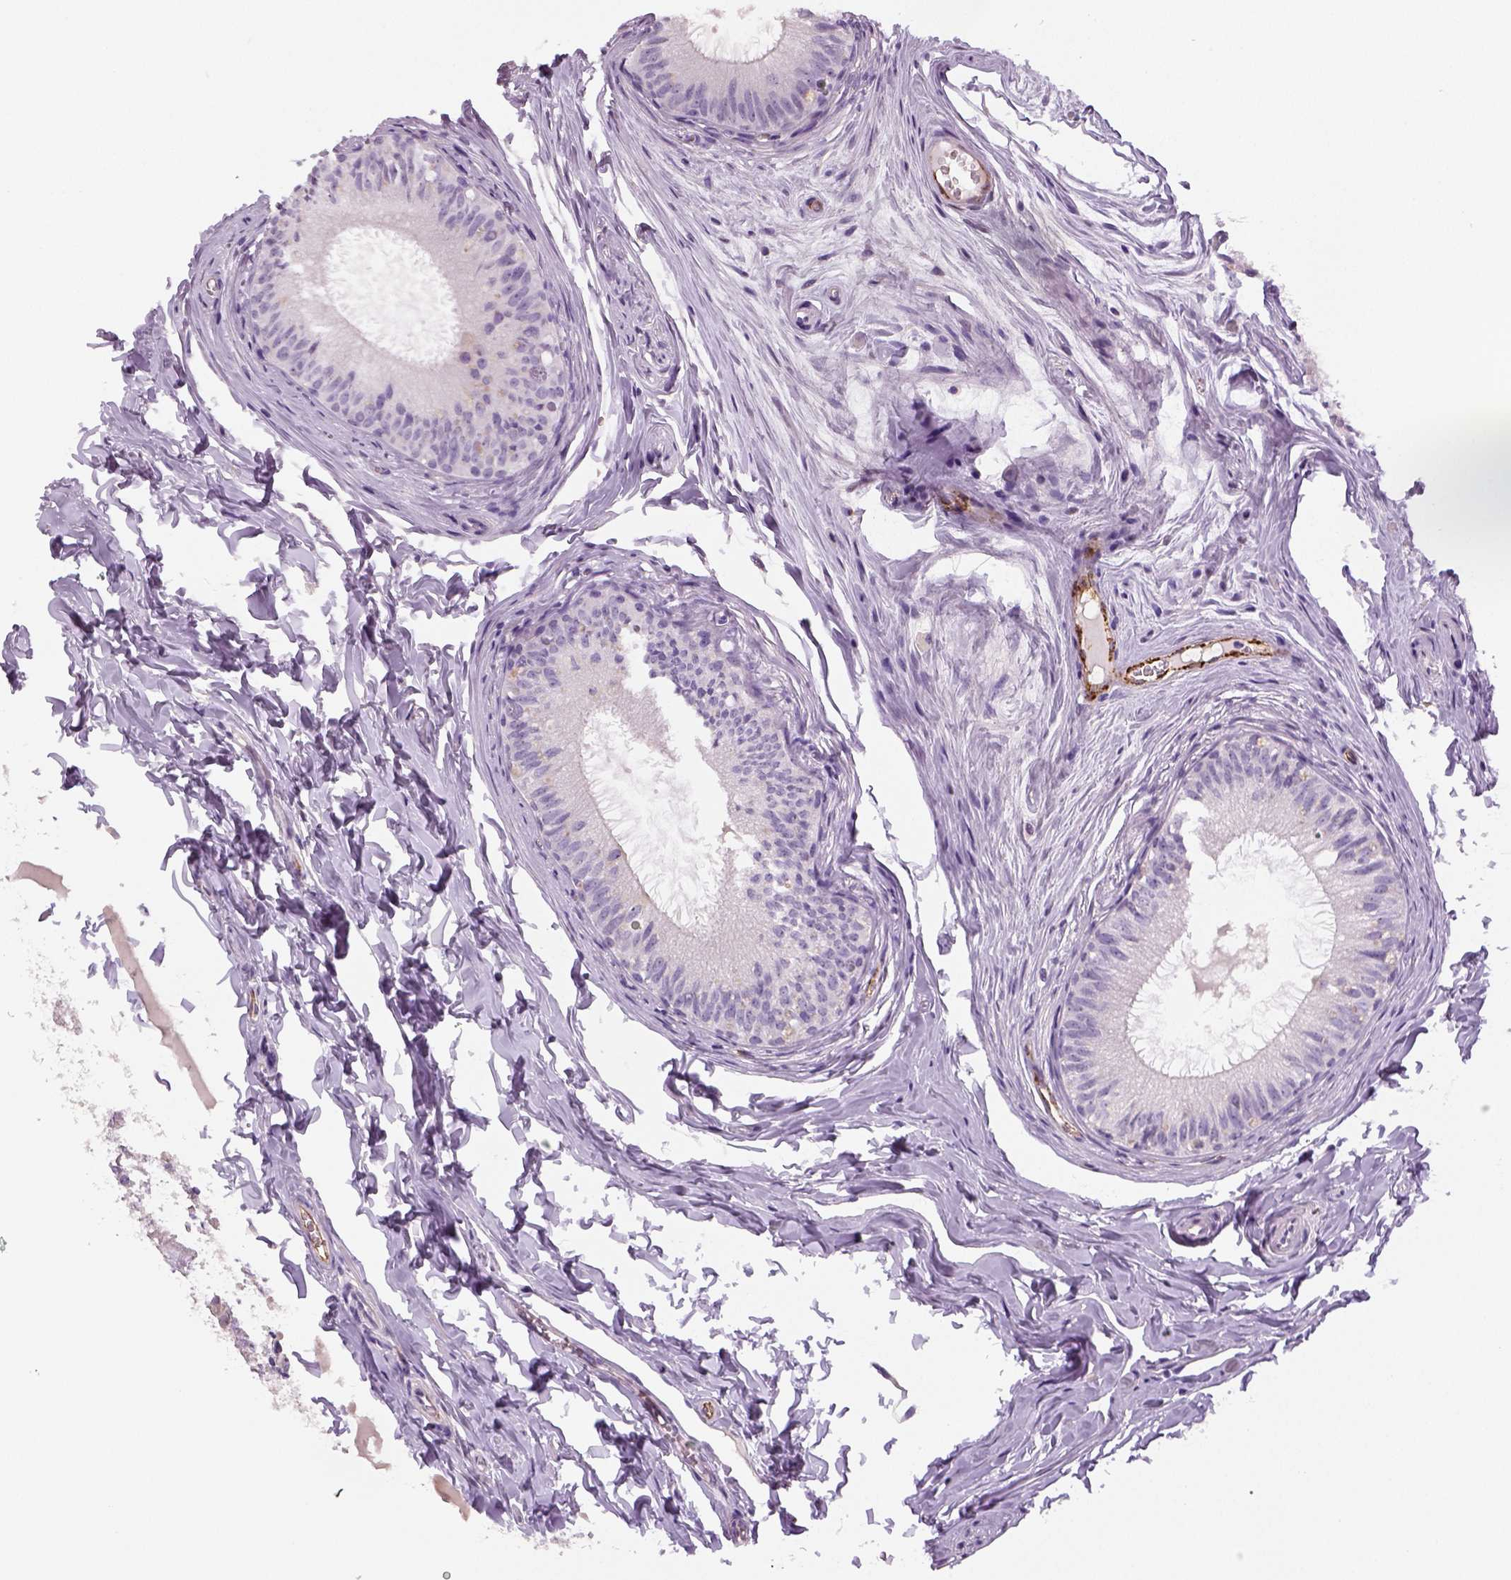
{"staining": {"intensity": "negative", "quantity": "none", "location": "none"}, "tissue": "epididymis", "cell_type": "Glandular cells", "image_type": "normal", "snomed": [{"axis": "morphology", "description": "Normal tissue, NOS"}, {"axis": "topography", "description": "Epididymis"}], "caption": "High power microscopy micrograph of an IHC histopathology image of benign epididymis, revealing no significant positivity in glandular cells. (DAB immunohistochemistry visualized using brightfield microscopy, high magnification).", "gene": "ENSG00000250349", "patient": {"sex": "male", "age": 45}}